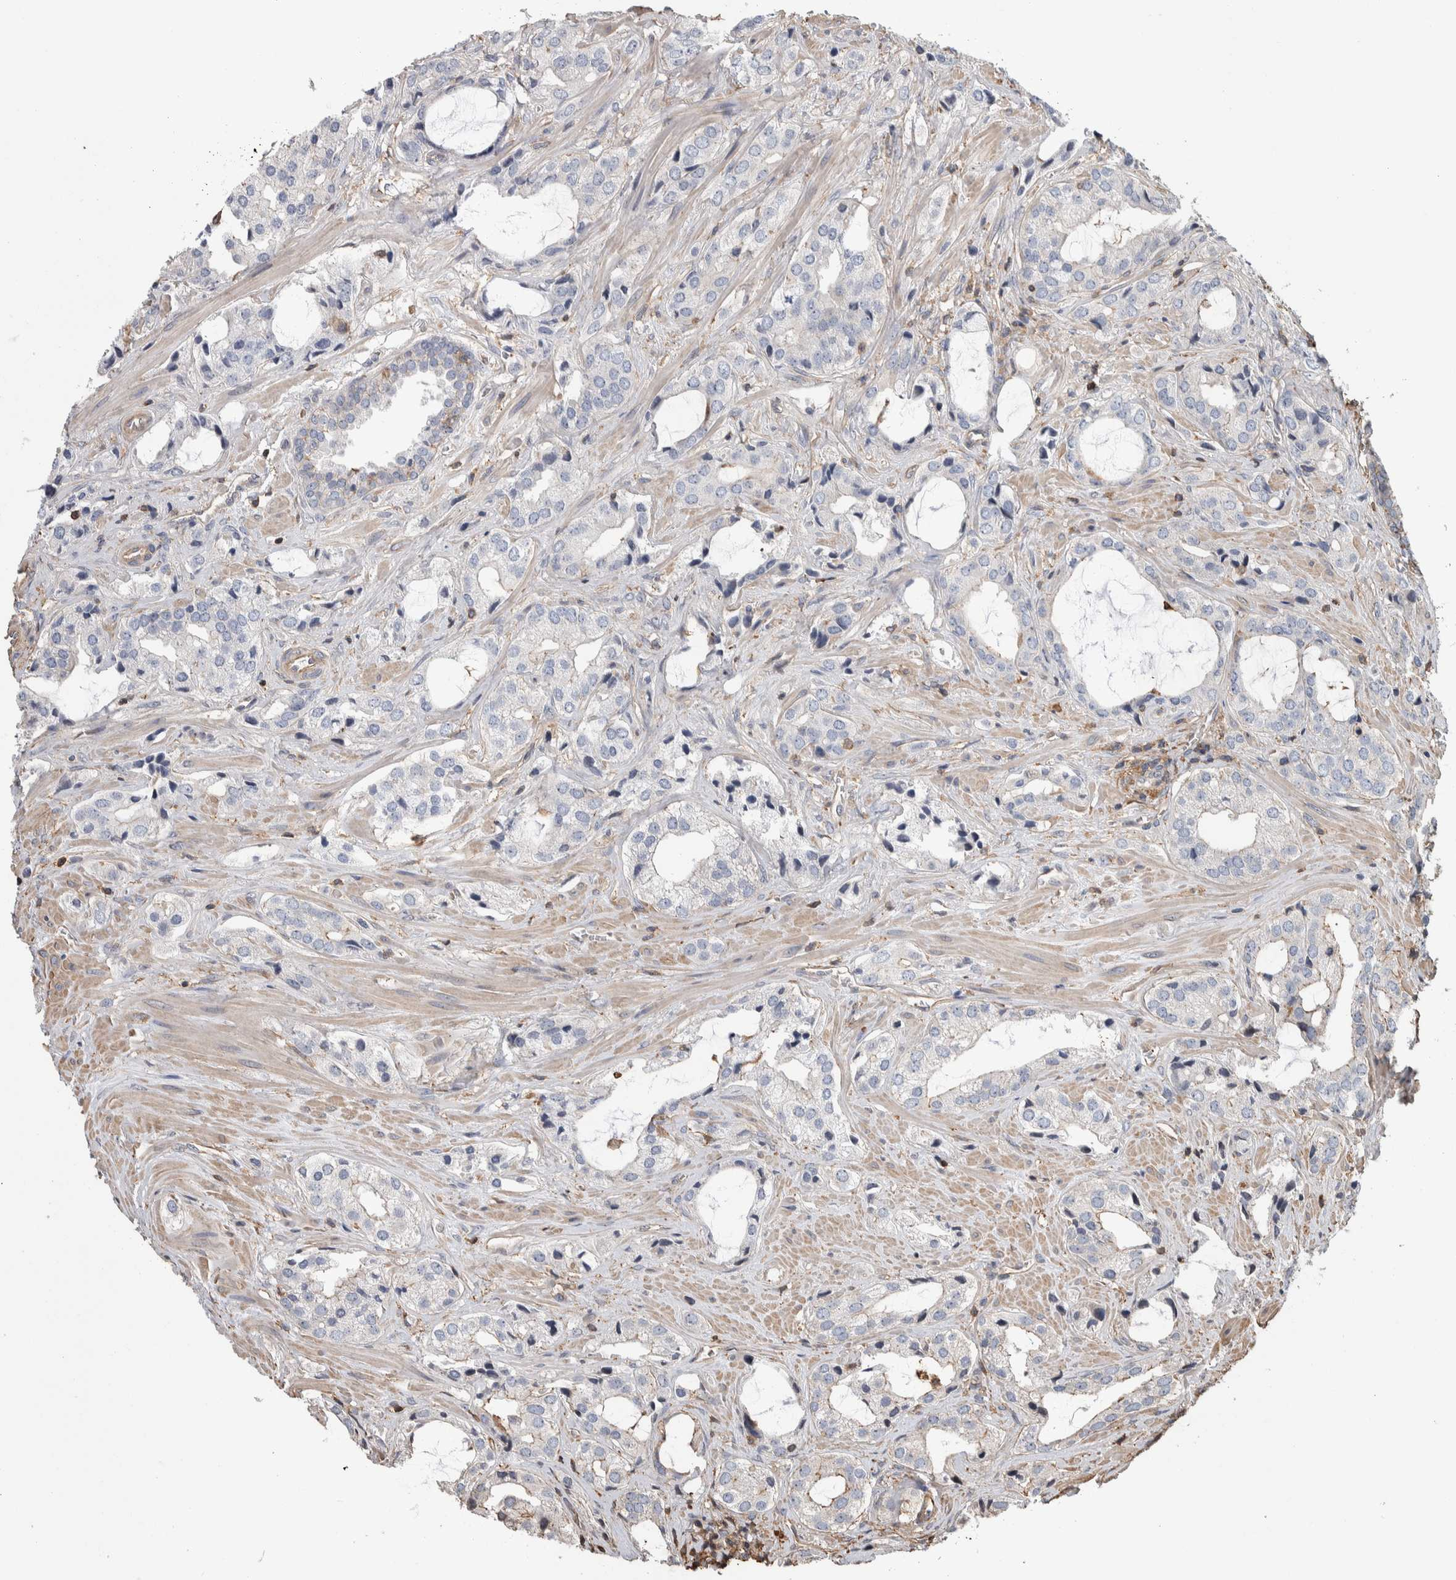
{"staining": {"intensity": "negative", "quantity": "none", "location": "none"}, "tissue": "prostate cancer", "cell_type": "Tumor cells", "image_type": "cancer", "snomed": [{"axis": "morphology", "description": "Adenocarcinoma, High grade"}, {"axis": "topography", "description": "Prostate"}], "caption": "Prostate high-grade adenocarcinoma stained for a protein using immunohistochemistry (IHC) exhibits no staining tumor cells.", "gene": "ENPP2", "patient": {"sex": "male", "age": 66}}